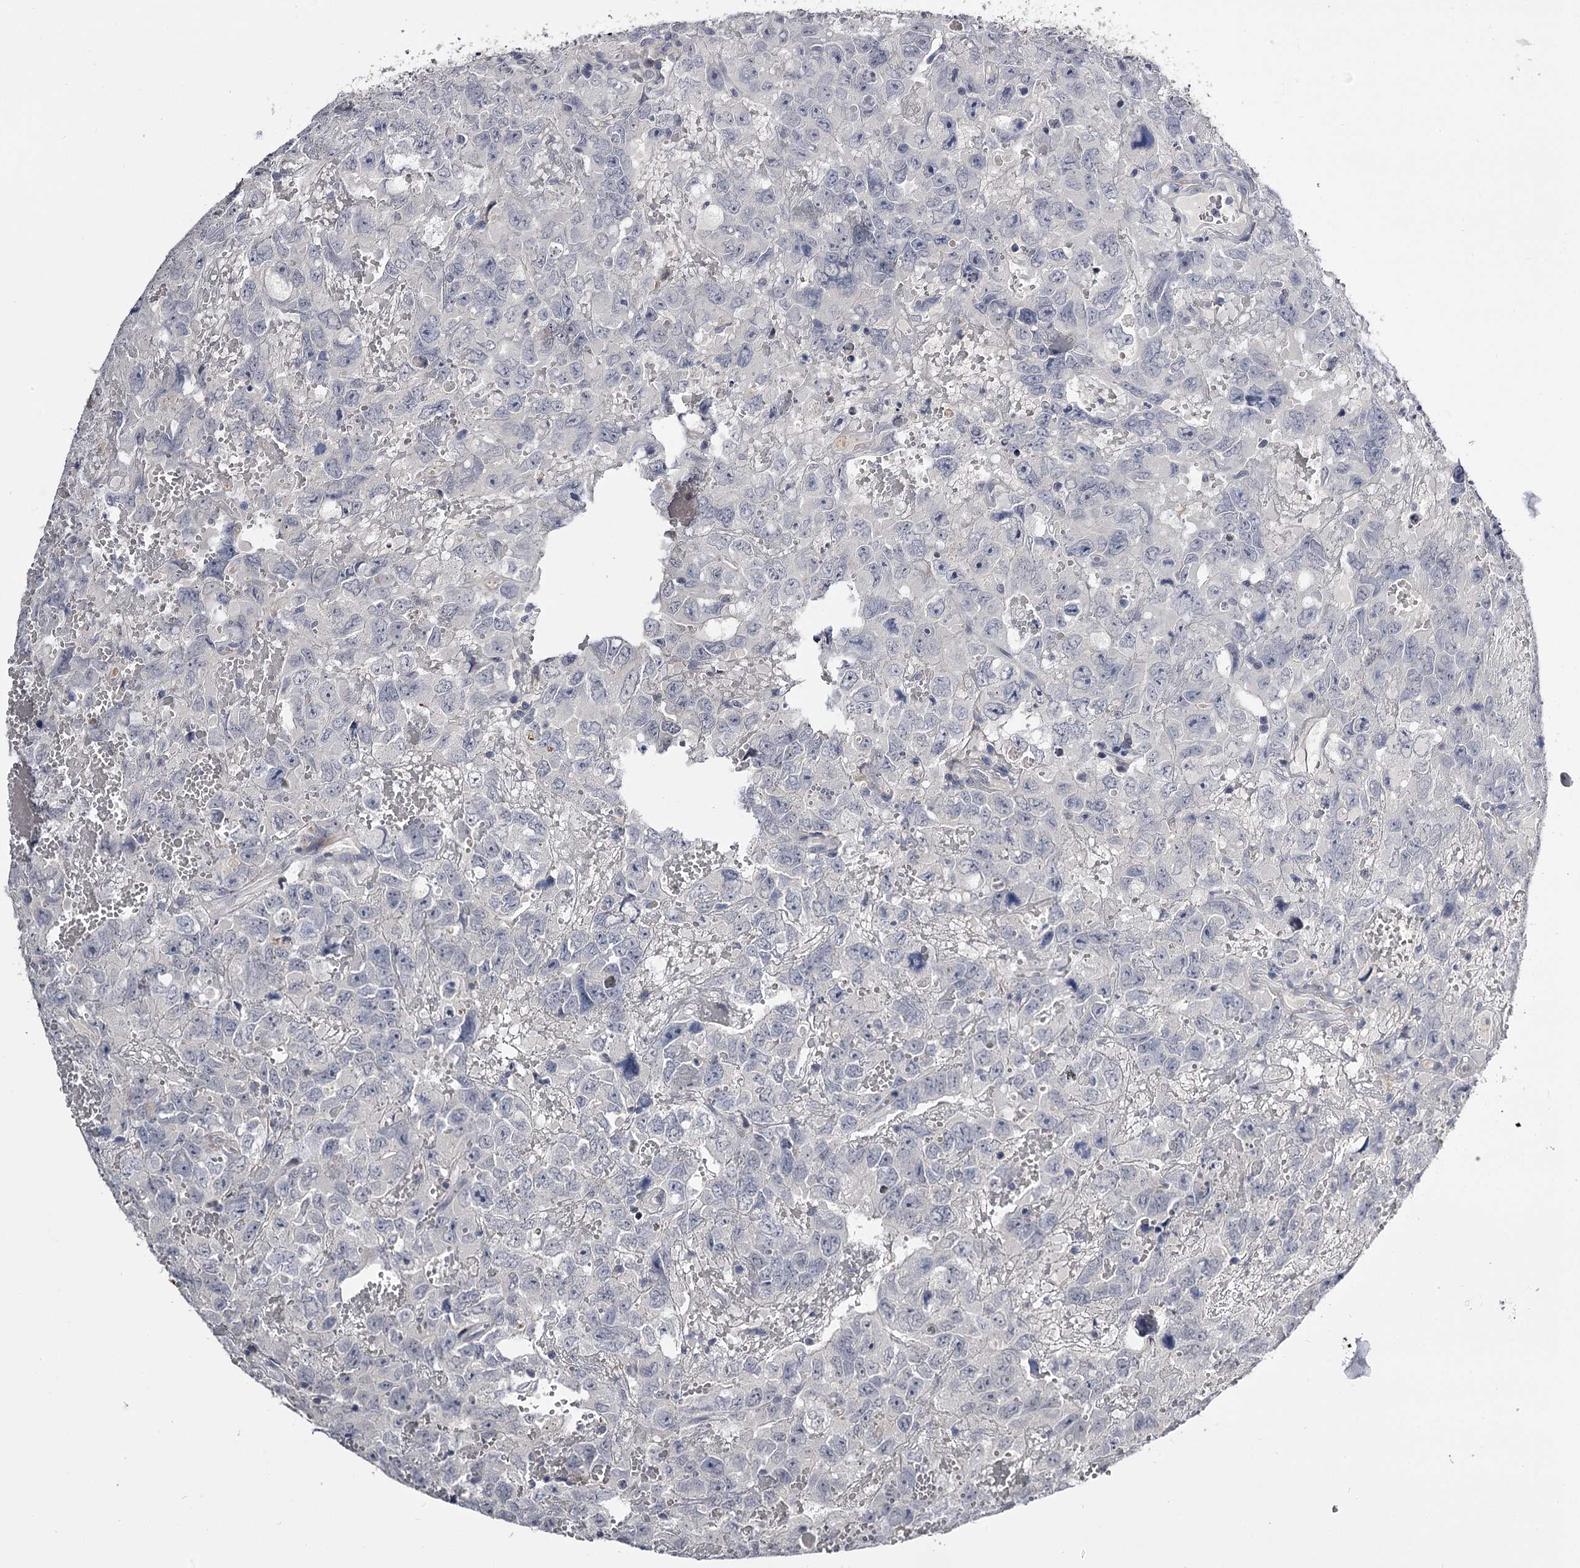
{"staining": {"intensity": "negative", "quantity": "none", "location": "none"}, "tissue": "testis cancer", "cell_type": "Tumor cells", "image_type": "cancer", "snomed": [{"axis": "morphology", "description": "Carcinoma, Embryonal, NOS"}, {"axis": "topography", "description": "Testis"}], "caption": "Immunohistochemistry (IHC) photomicrograph of human testis cancer stained for a protein (brown), which demonstrates no positivity in tumor cells.", "gene": "GSTO1", "patient": {"sex": "male", "age": 45}}